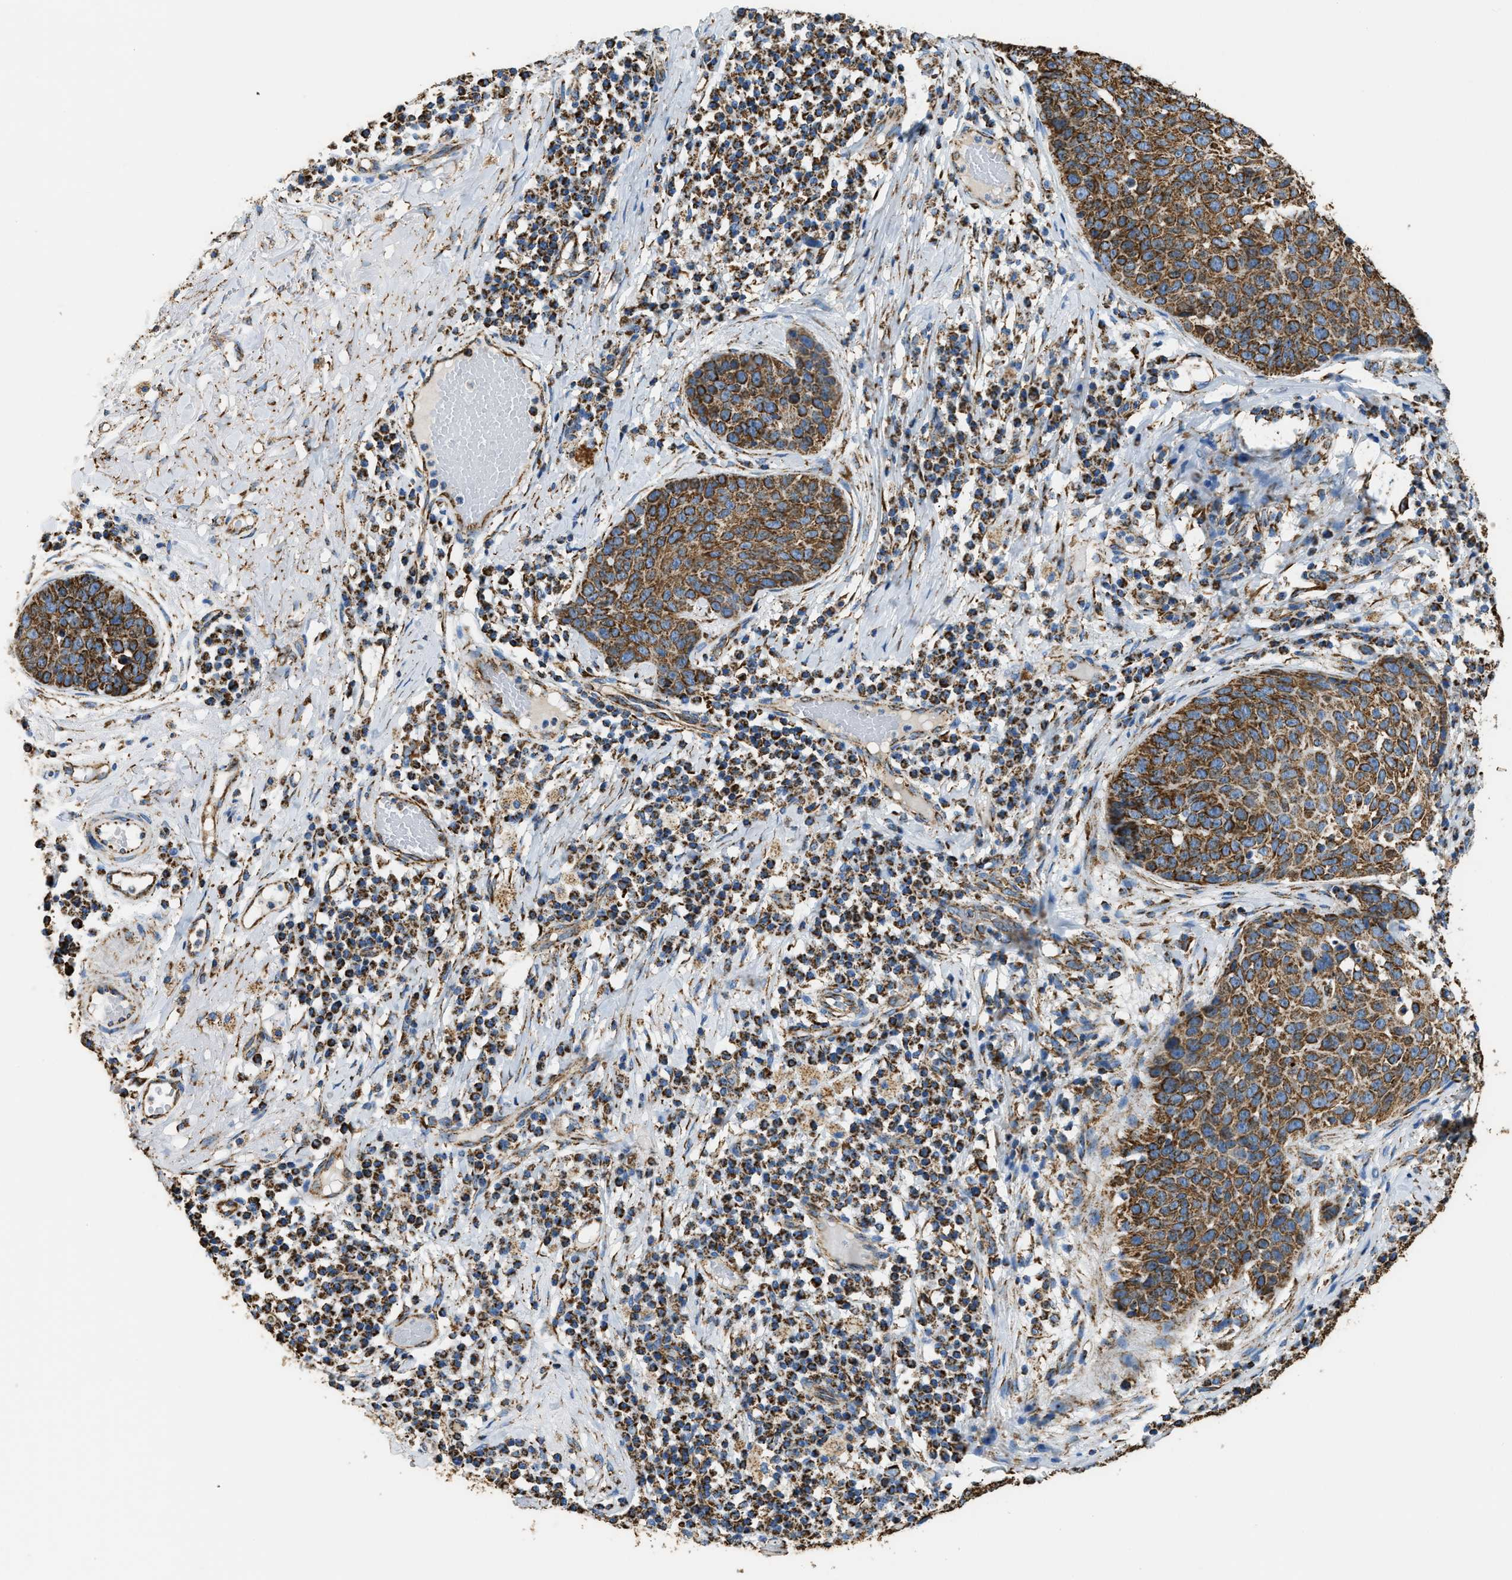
{"staining": {"intensity": "strong", "quantity": ">75%", "location": "cytoplasmic/membranous"}, "tissue": "skin cancer", "cell_type": "Tumor cells", "image_type": "cancer", "snomed": [{"axis": "morphology", "description": "Squamous cell carcinoma in situ, NOS"}, {"axis": "morphology", "description": "Squamous cell carcinoma, NOS"}, {"axis": "topography", "description": "Skin"}], "caption": "Protein staining exhibits strong cytoplasmic/membranous staining in about >75% of tumor cells in skin cancer (squamous cell carcinoma).", "gene": "IRX6", "patient": {"sex": "male", "age": 93}}